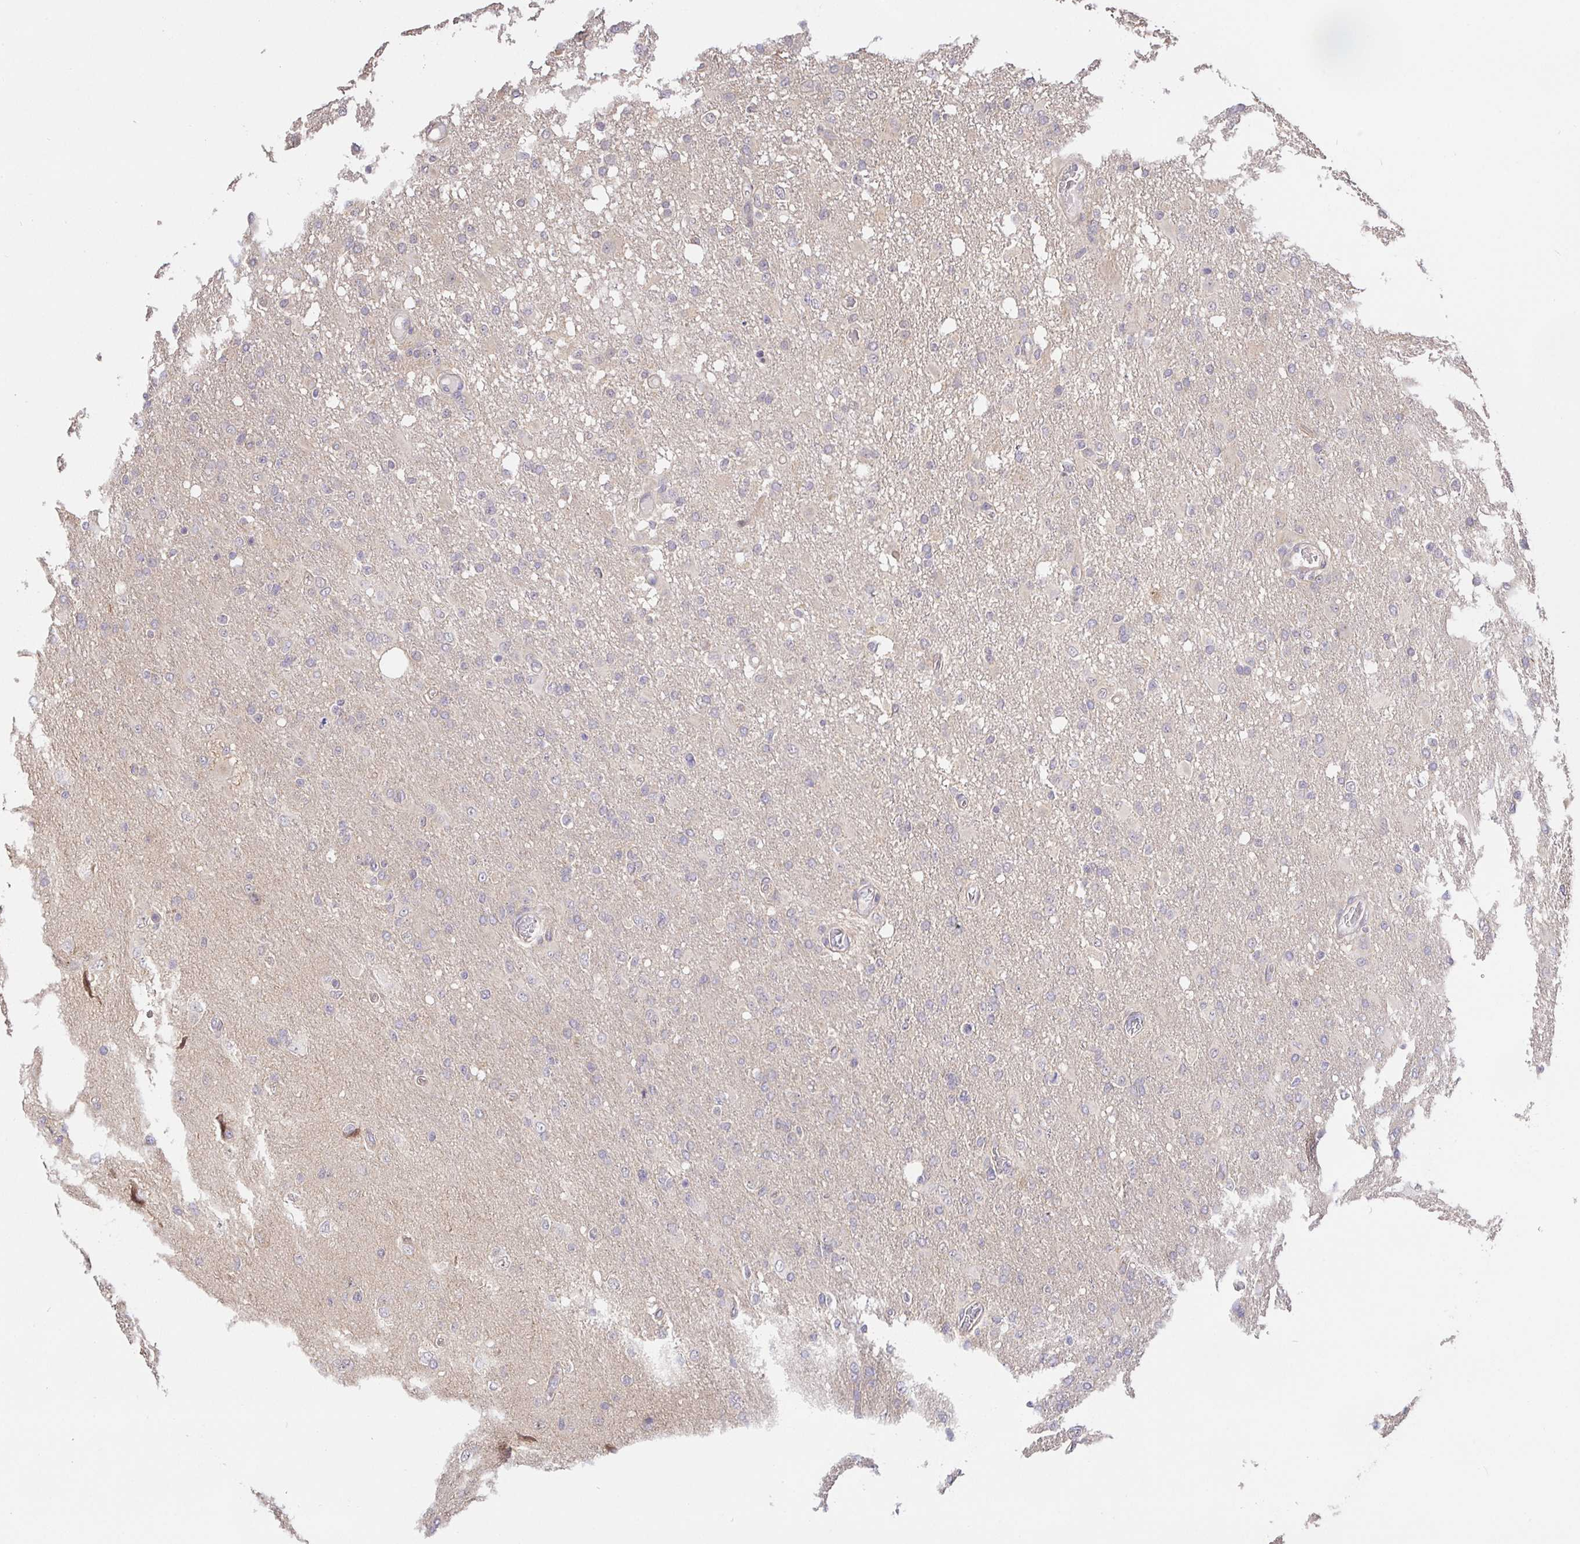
{"staining": {"intensity": "negative", "quantity": "none", "location": "none"}, "tissue": "glioma", "cell_type": "Tumor cells", "image_type": "cancer", "snomed": [{"axis": "morphology", "description": "Glioma, malignant, High grade"}, {"axis": "topography", "description": "Brain"}], "caption": "An immunohistochemistry (IHC) histopathology image of malignant high-grade glioma is shown. There is no staining in tumor cells of malignant high-grade glioma.", "gene": "ZDHHC11", "patient": {"sex": "male", "age": 53}}